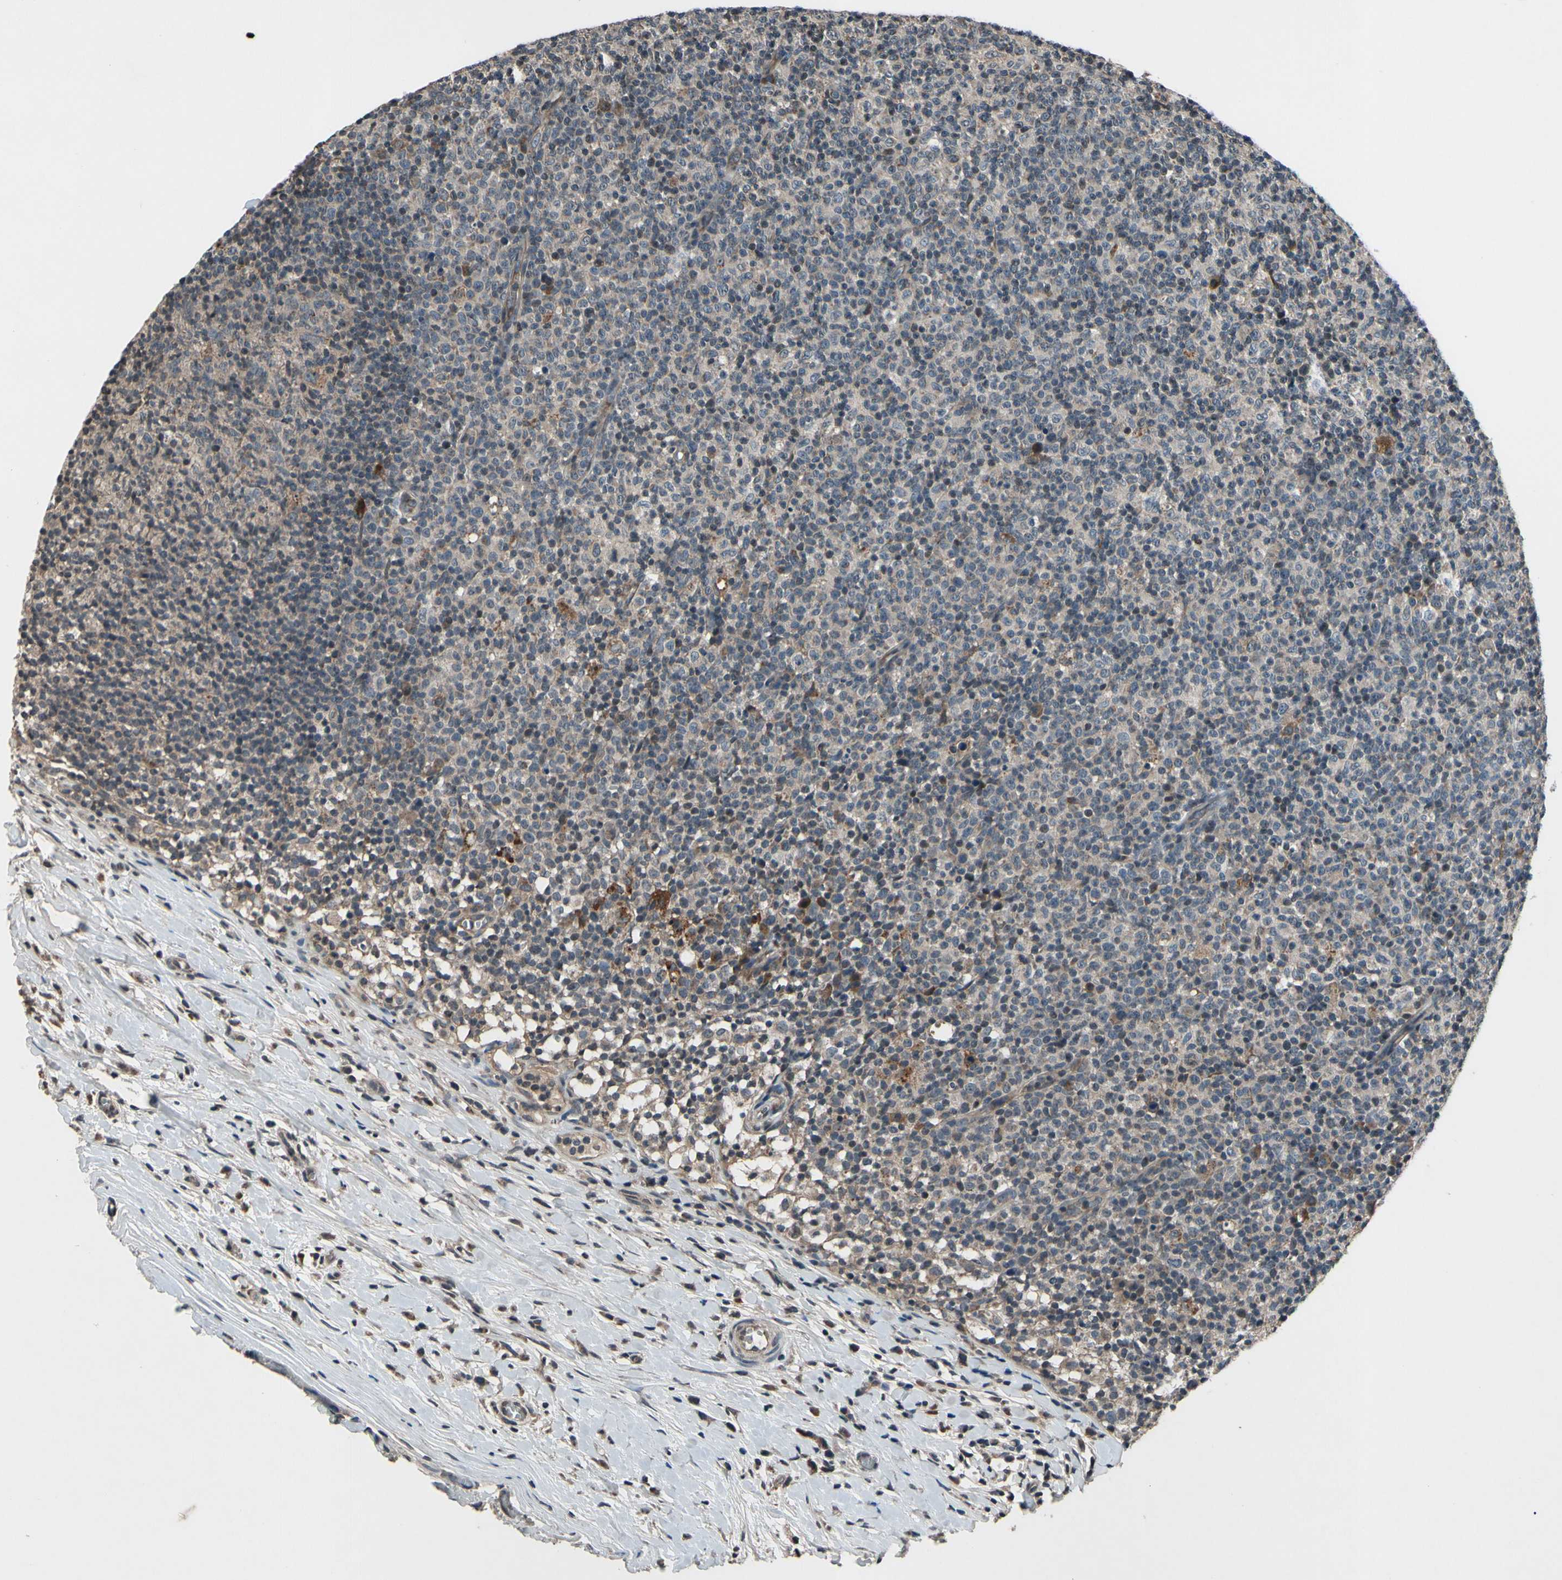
{"staining": {"intensity": "moderate", "quantity": "<25%", "location": "cytoplasmic/membranous"}, "tissue": "lymph node", "cell_type": "Germinal center cells", "image_type": "normal", "snomed": [{"axis": "morphology", "description": "Normal tissue, NOS"}, {"axis": "morphology", "description": "Inflammation, NOS"}, {"axis": "topography", "description": "Lymph node"}], "caption": "The image shows immunohistochemical staining of benign lymph node. There is moderate cytoplasmic/membranous positivity is seen in about <25% of germinal center cells. (Stains: DAB in brown, nuclei in blue, Microscopy: brightfield microscopy at high magnification).", "gene": "MBTPS2", "patient": {"sex": "male", "age": 55}}